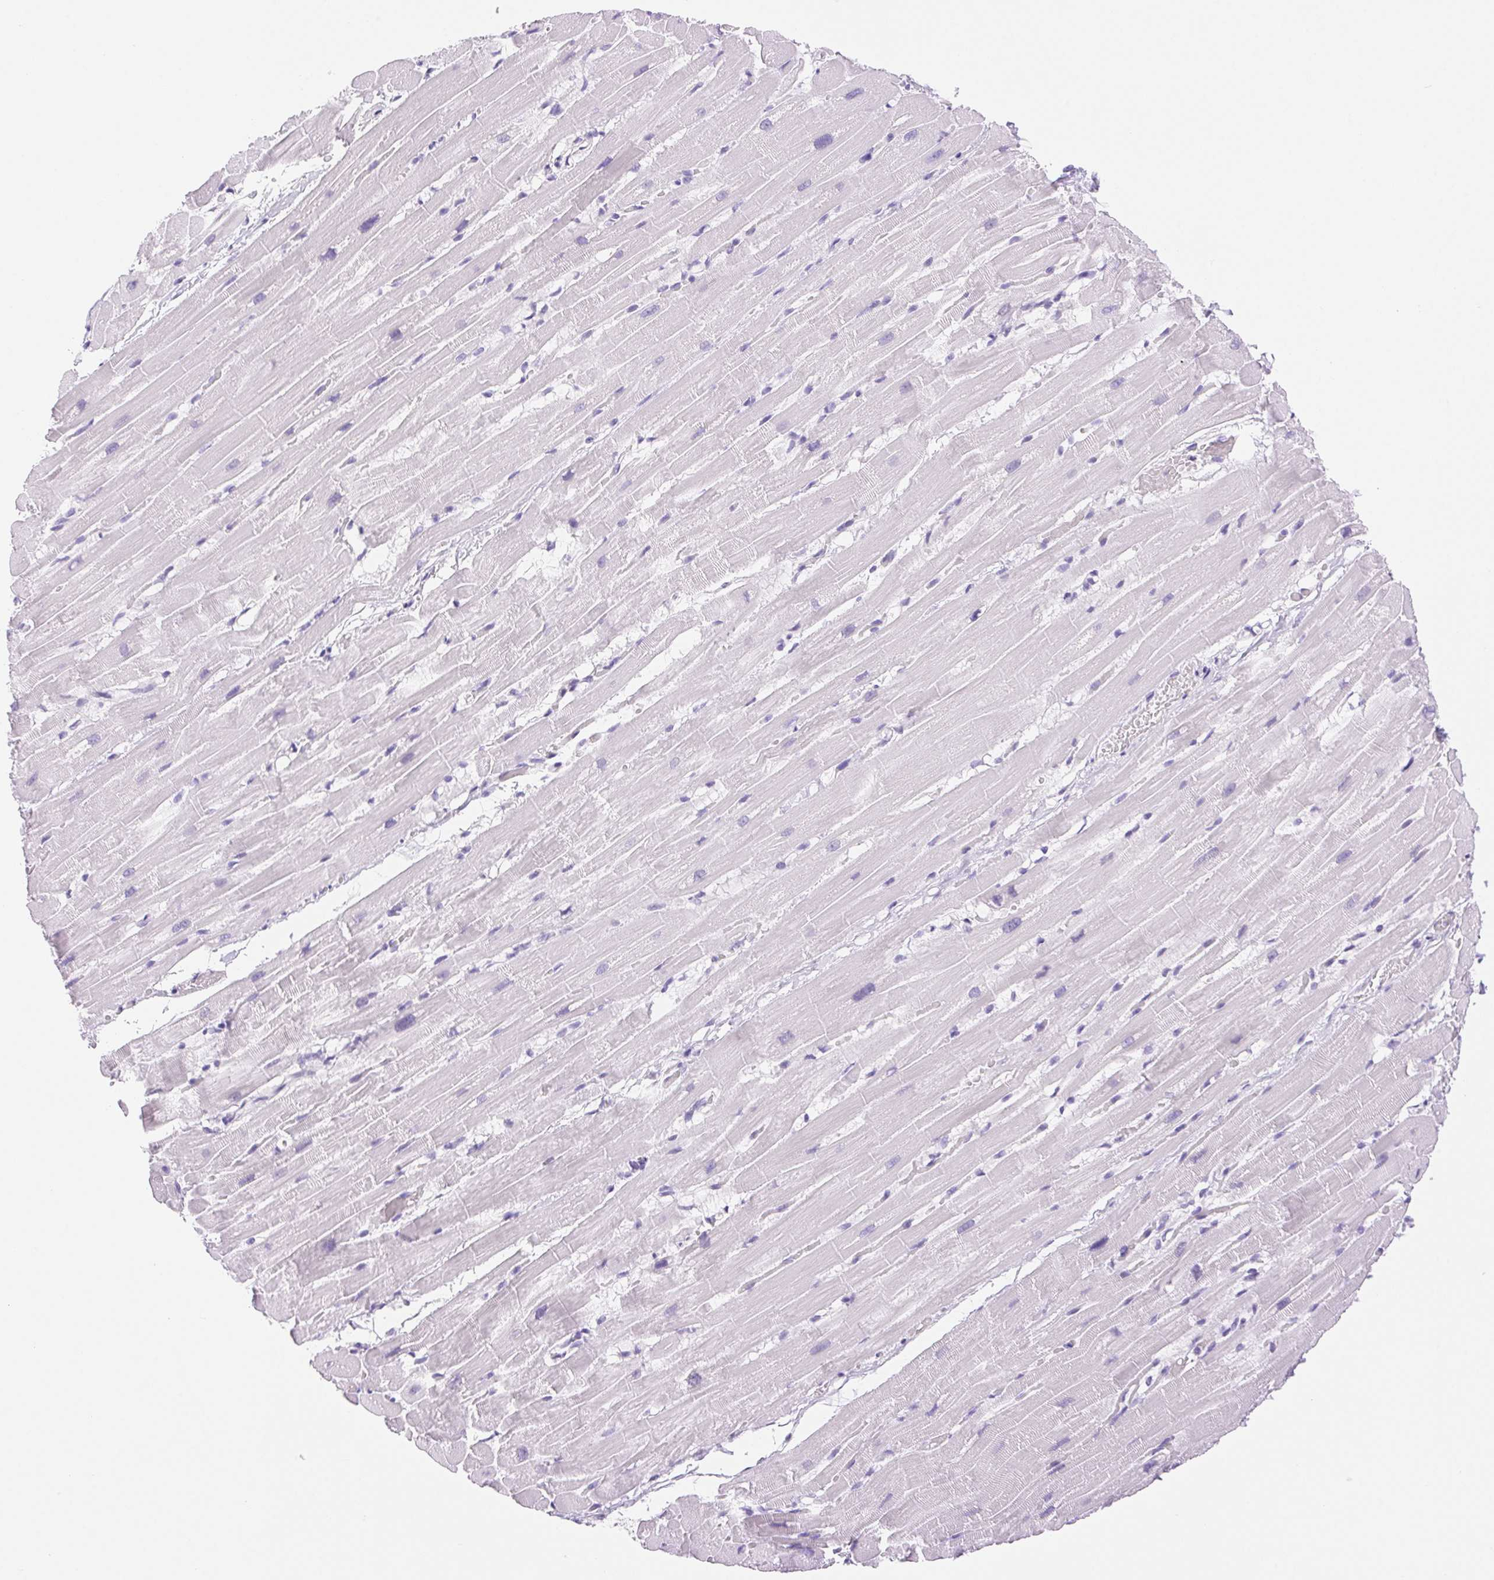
{"staining": {"intensity": "negative", "quantity": "none", "location": "none"}, "tissue": "heart muscle", "cell_type": "Cardiomyocytes", "image_type": "normal", "snomed": [{"axis": "morphology", "description": "Normal tissue, NOS"}, {"axis": "topography", "description": "Heart"}], "caption": "Normal heart muscle was stained to show a protein in brown. There is no significant positivity in cardiomyocytes. (Stains: DAB (3,3'-diaminobenzidine) immunohistochemistry with hematoxylin counter stain, Microscopy: brightfield microscopy at high magnification).", "gene": "SERPINB3", "patient": {"sex": "male", "age": 37}}